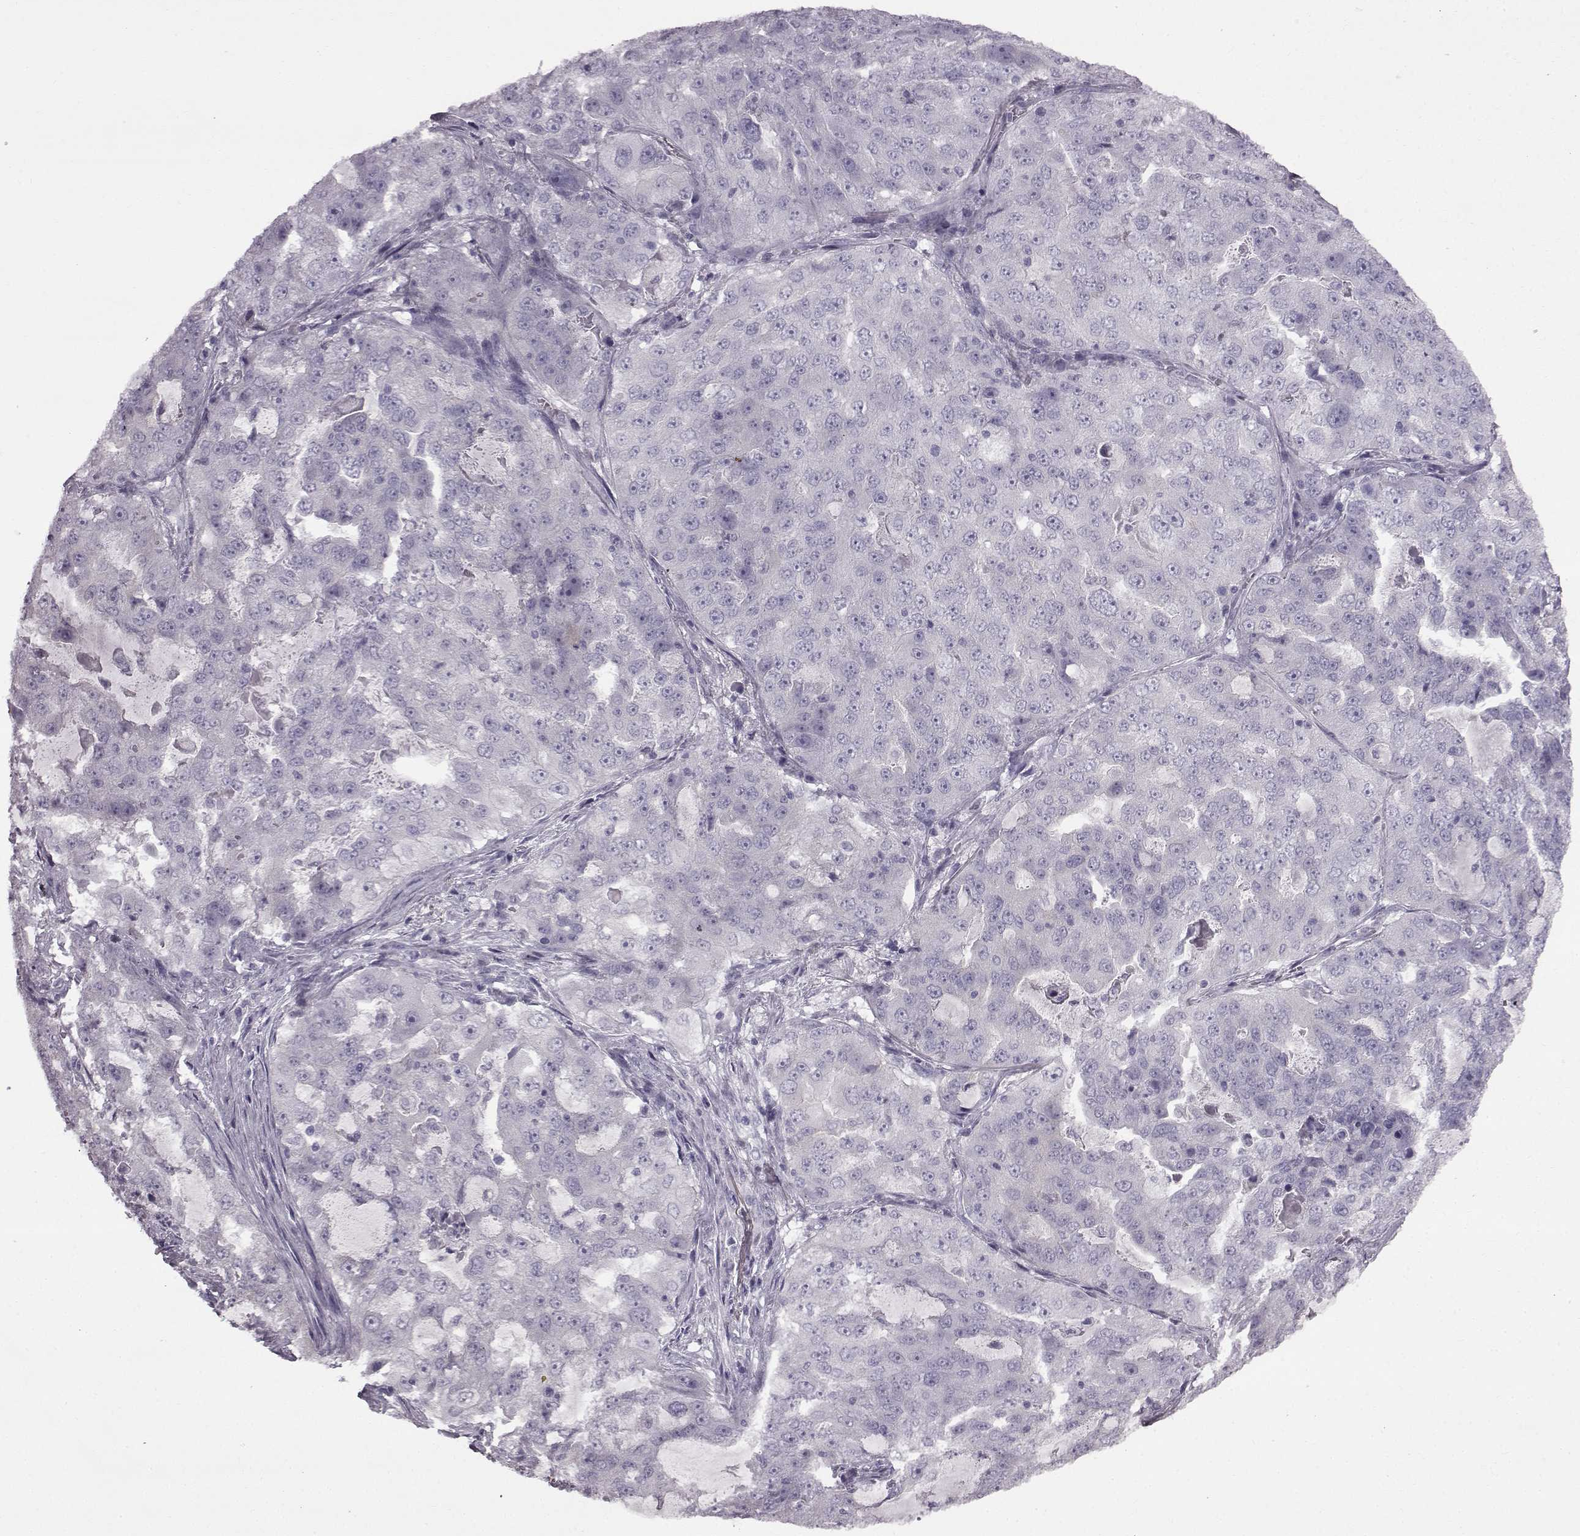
{"staining": {"intensity": "negative", "quantity": "none", "location": "none"}, "tissue": "lung cancer", "cell_type": "Tumor cells", "image_type": "cancer", "snomed": [{"axis": "morphology", "description": "Adenocarcinoma, NOS"}, {"axis": "topography", "description": "Lung"}], "caption": "DAB immunohistochemical staining of human lung cancer displays no significant positivity in tumor cells. (DAB IHC visualized using brightfield microscopy, high magnification).", "gene": "SLC28A2", "patient": {"sex": "female", "age": 61}}